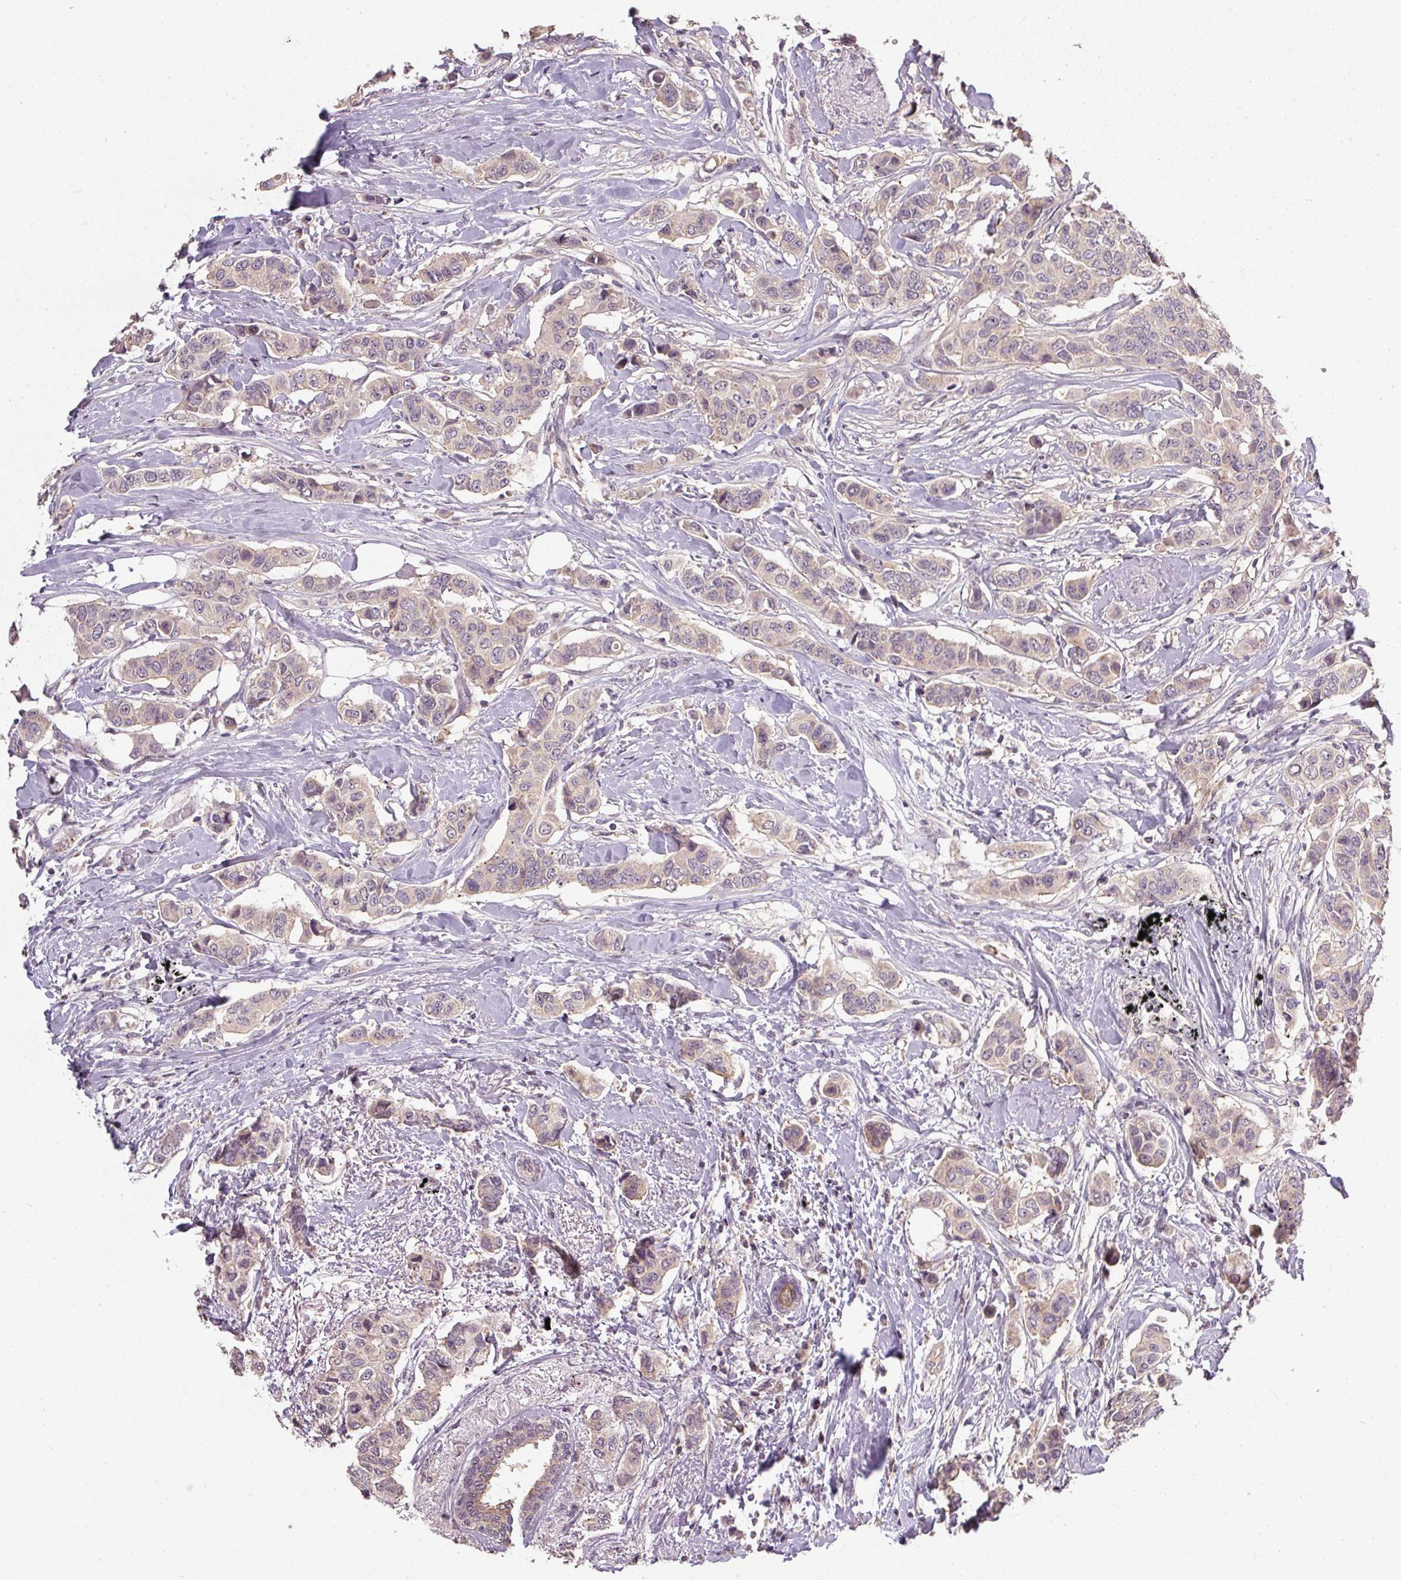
{"staining": {"intensity": "weak", "quantity": "<25%", "location": "cytoplasmic/membranous"}, "tissue": "breast cancer", "cell_type": "Tumor cells", "image_type": "cancer", "snomed": [{"axis": "morphology", "description": "Lobular carcinoma"}, {"axis": "topography", "description": "Breast"}], "caption": "A histopathology image of breast lobular carcinoma stained for a protein exhibits no brown staining in tumor cells. Brightfield microscopy of IHC stained with DAB (3,3'-diaminobenzidine) (brown) and hematoxylin (blue), captured at high magnification.", "gene": "CFAP65", "patient": {"sex": "female", "age": 51}}